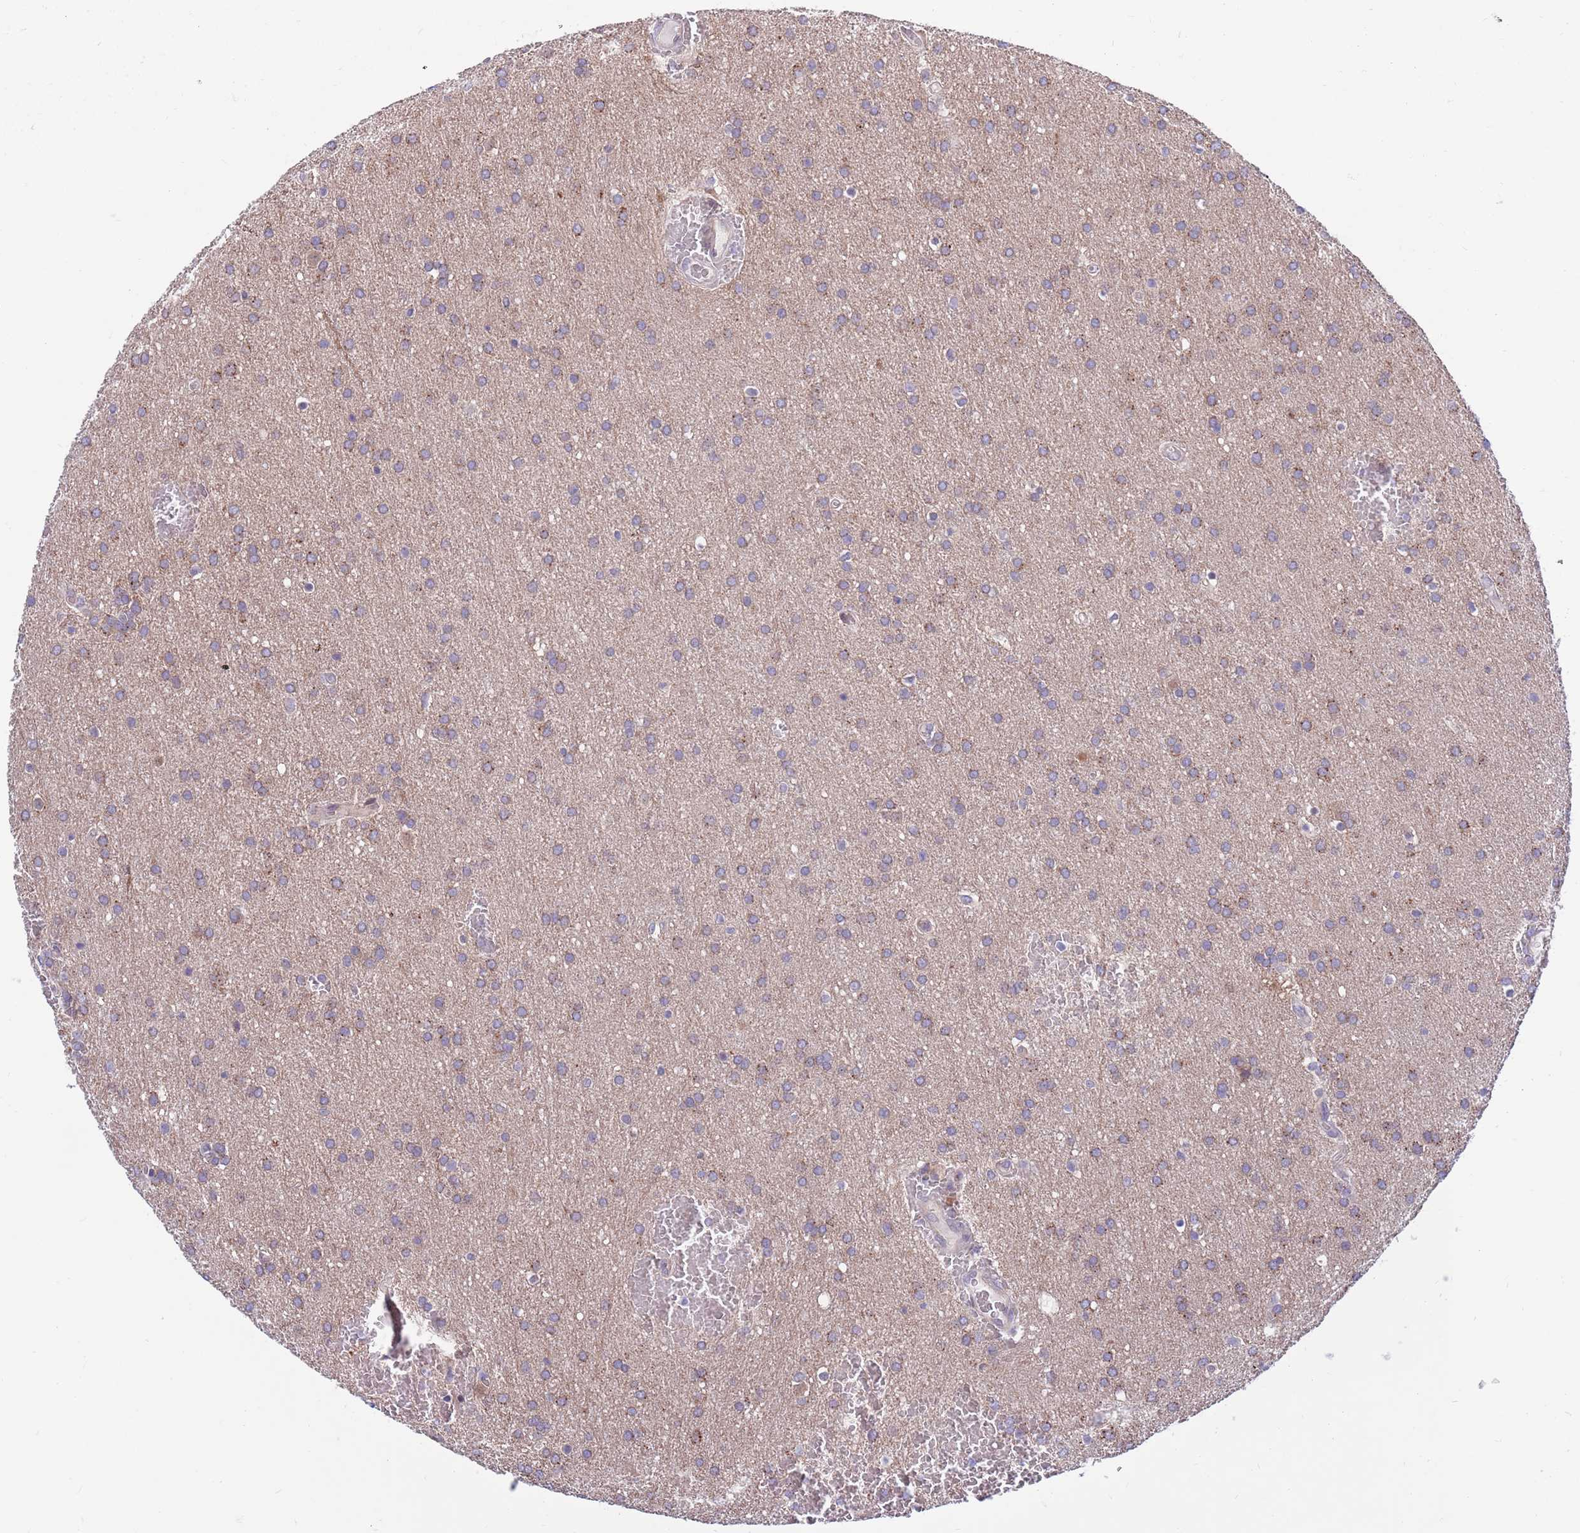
{"staining": {"intensity": "weak", "quantity": "<25%", "location": "cytoplasmic/membranous"}, "tissue": "glioma", "cell_type": "Tumor cells", "image_type": "cancer", "snomed": [{"axis": "morphology", "description": "Glioma, malignant, Low grade"}, {"axis": "topography", "description": "Brain"}], "caption": "High magnification brightfield microscopy of glioma stained with DAB (brown) and counterstained with hematoxylin (blue): tumor cells show no significant staining.", "gene": "KLHL29", "patient": {"sex": "female", "age": 32}}